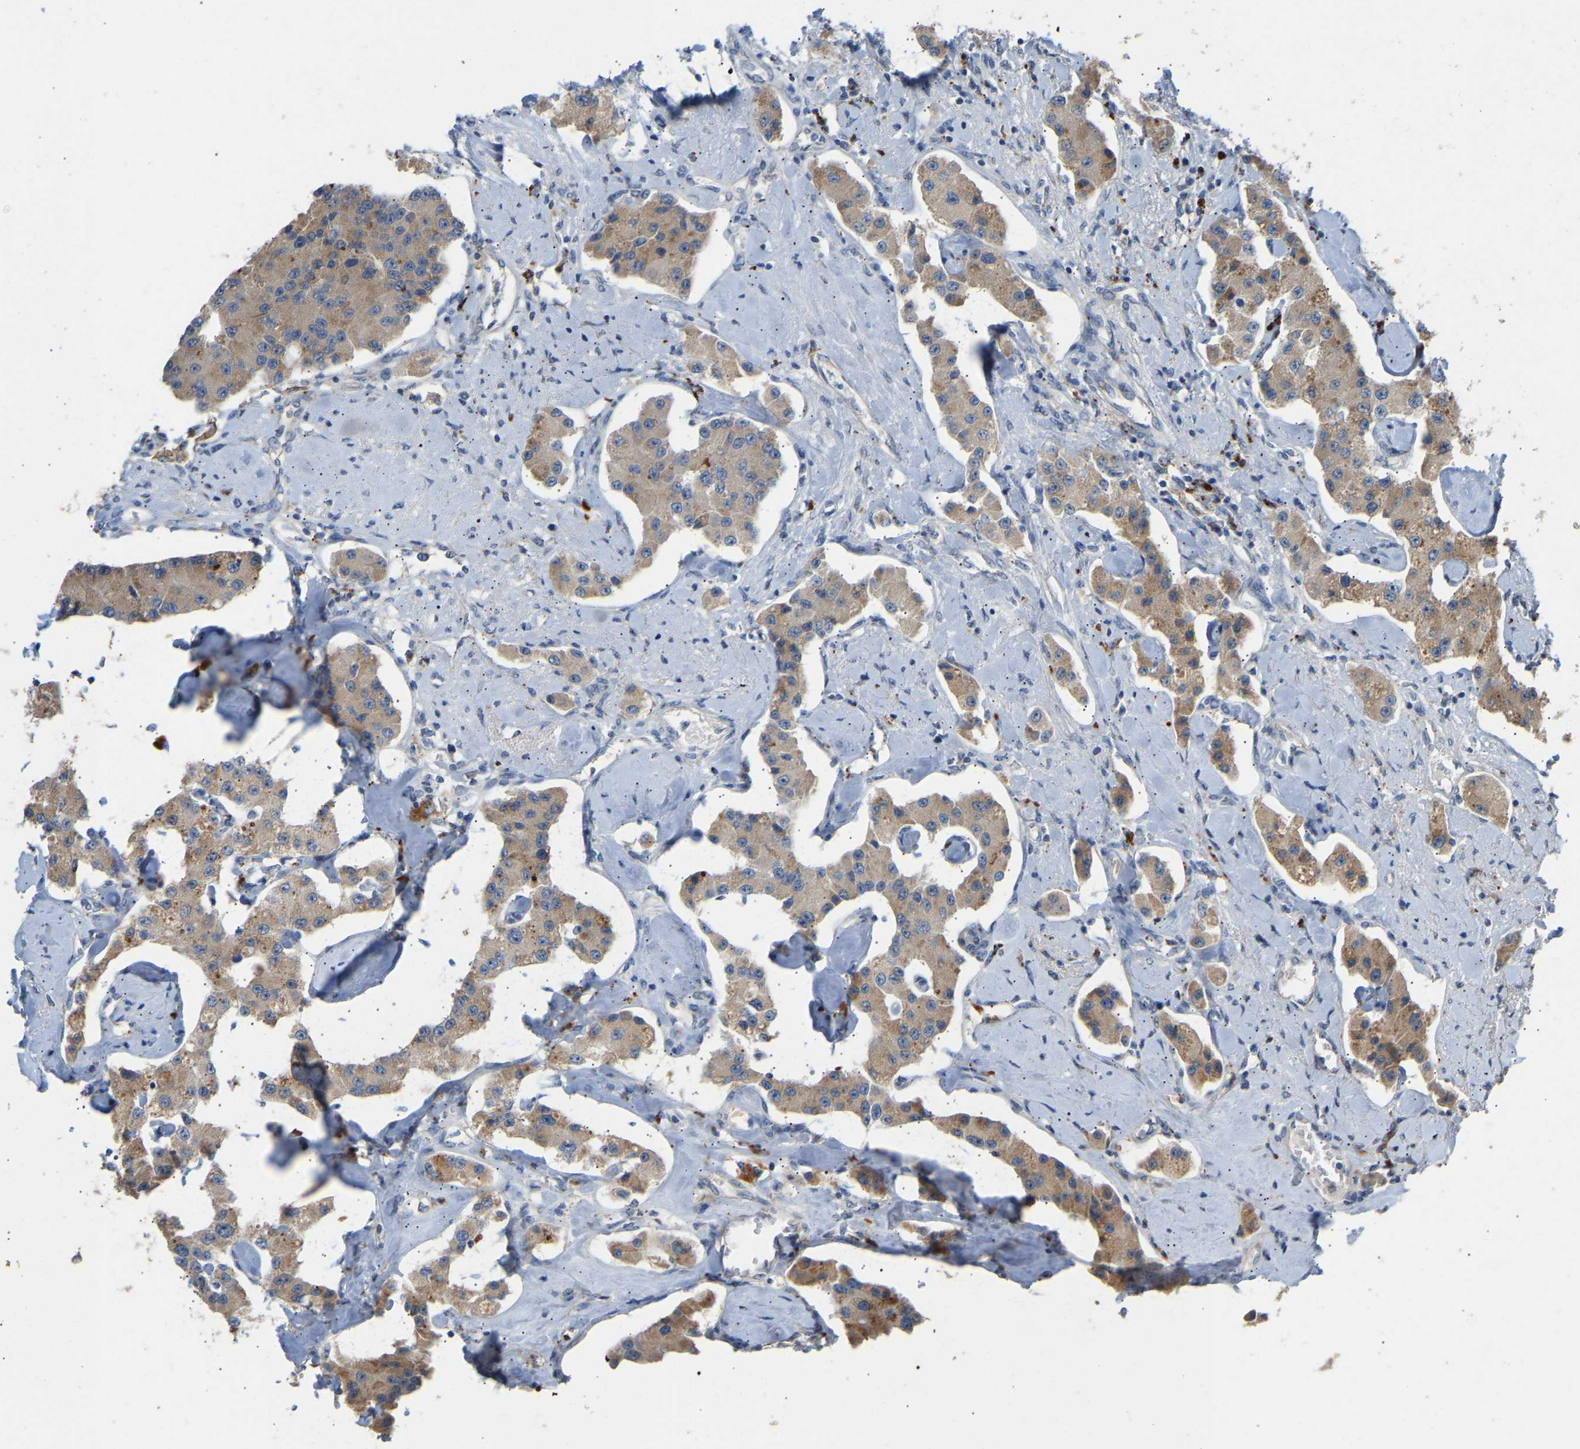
{"staining": {"intensity": "weak", "quantity": "25%-75%", "location": "cytoplasmic/membranous"}, "tissue": "carcinoid", "cell_type": "Tumor cells", "image_type": "cancer", "snomed": [{"axis": "morphology", "description": "Carcinoid, malignant, NOS"}, {"axis": "topography", "description": "Pancreas"}], "caption": "Human carcinoid (malignant) stained with a brown dye displays weak cytoplasmic/membranous positive staining in approximately 25%-75% of tumor cells.", "gene": "RGP1", "patient": {"sex": "male", "age": 41}}